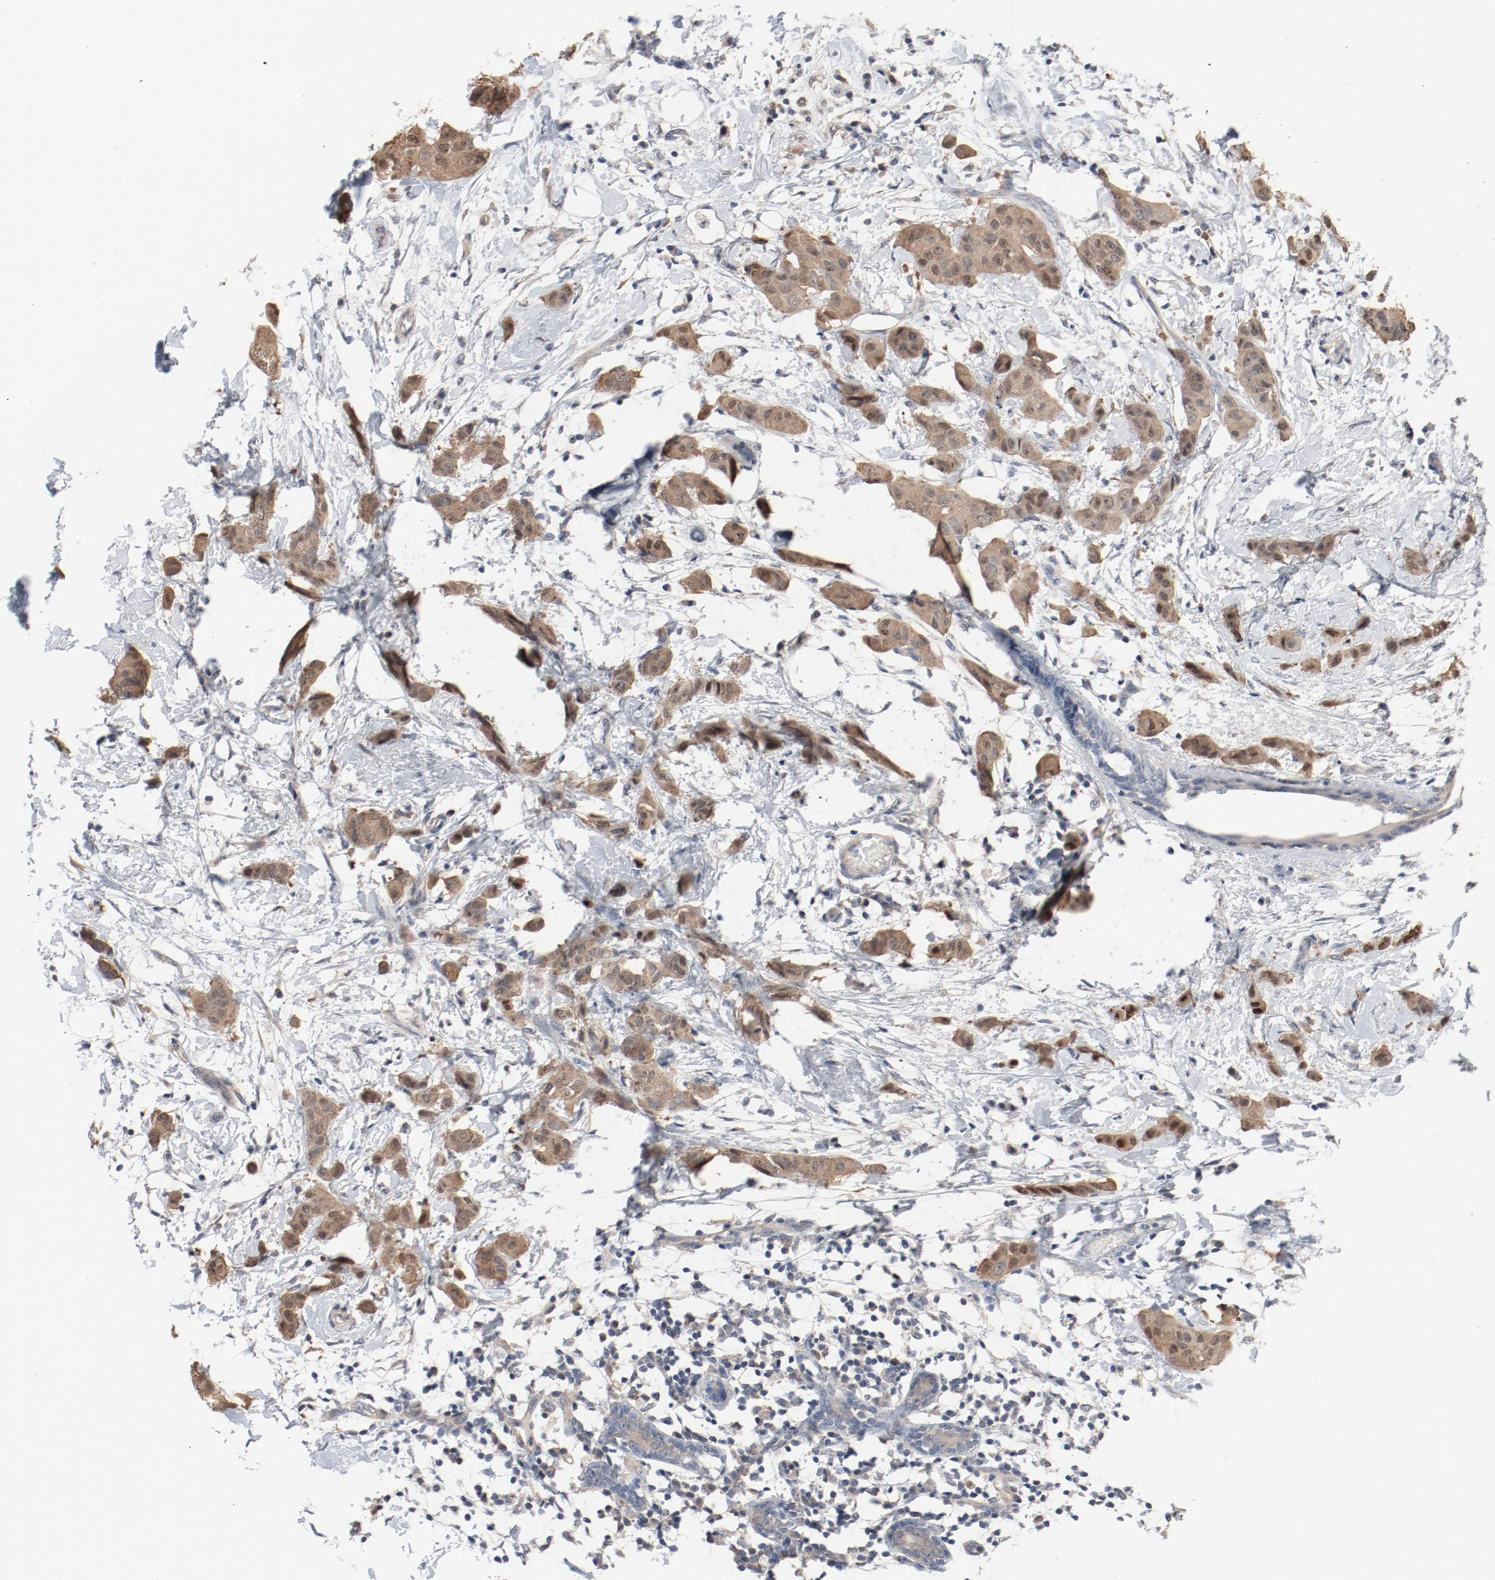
{"staining": {"intensity": "moderate", "quantity": ">75%", "location": "cytoplasmic/membranous"}, "tissue": "breast cancer", "cell_type": "Tumor cells", "image_type": "cancer", "snomed": [{"axis": "morphology", "description": "Duct carcinoma"}, {"axis": "topography", "description": "Breast"}], "caption": "Breast cancer stained for a protein displays moderate cytoplasmic/membranous positivity in tumor cells.", "gene": "DNAL4", "patient": {"sex": "female", "age": 40}}